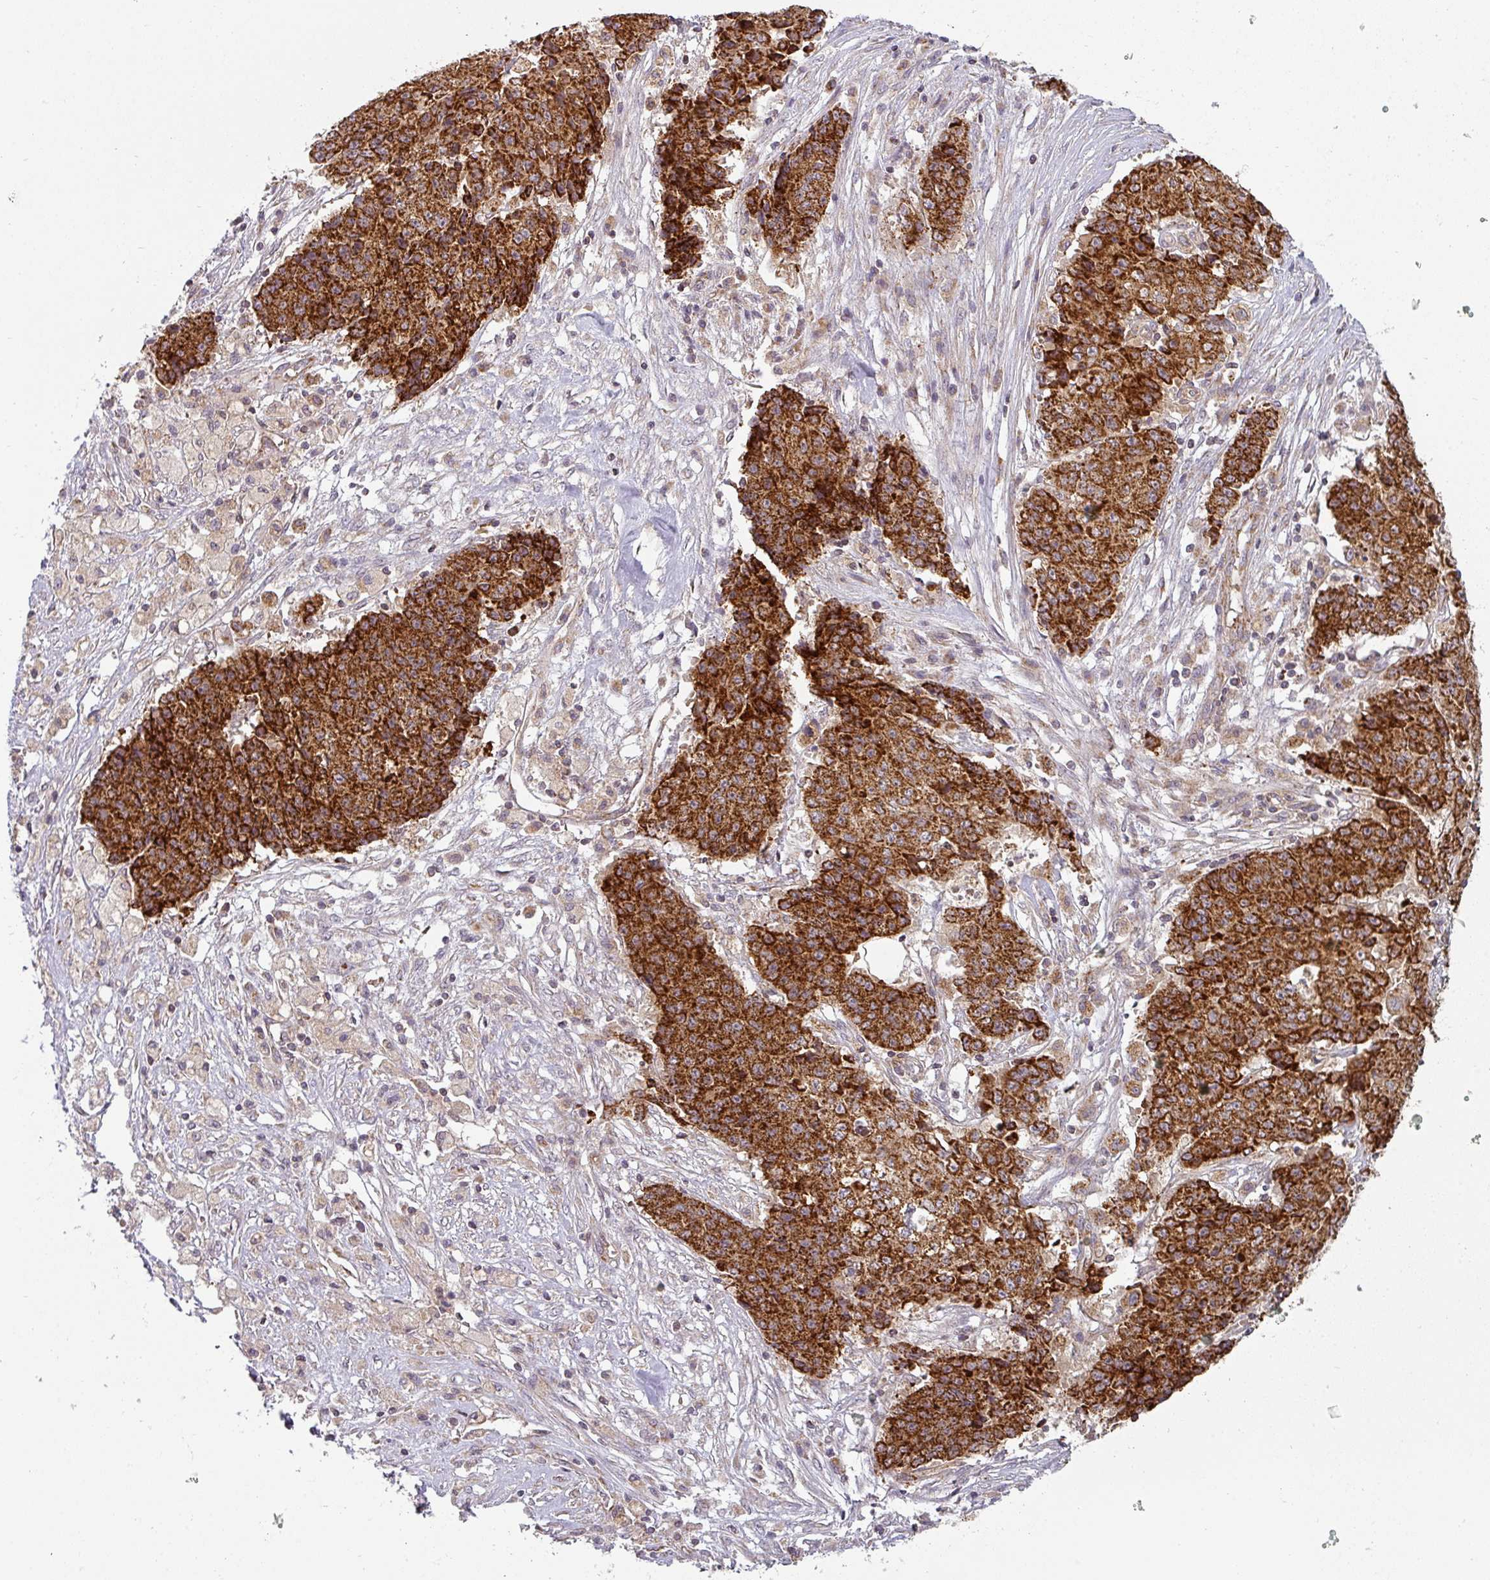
{"staining": {"intensity": "strong", "quantity": ">75%", "location": "cytoplasmic/membranous"}, "tissue": "ovarian cancer", "cell_type": "Tumor cells", "image_type": "cancer", "snomed": [{"axis": "morphology", "description": "Carcinoma, endometroid"}, {"axis": "topography", "description": "Ovary"}], "caption": "Strong cytoplasmic/membranous staining for a protein is identified in about >75% of tumor cells of ovarian cancer (endometroid carcinoma) using IHC.", "gene": "MRPS16", "patient": {"sex": "female", "age": 42}}